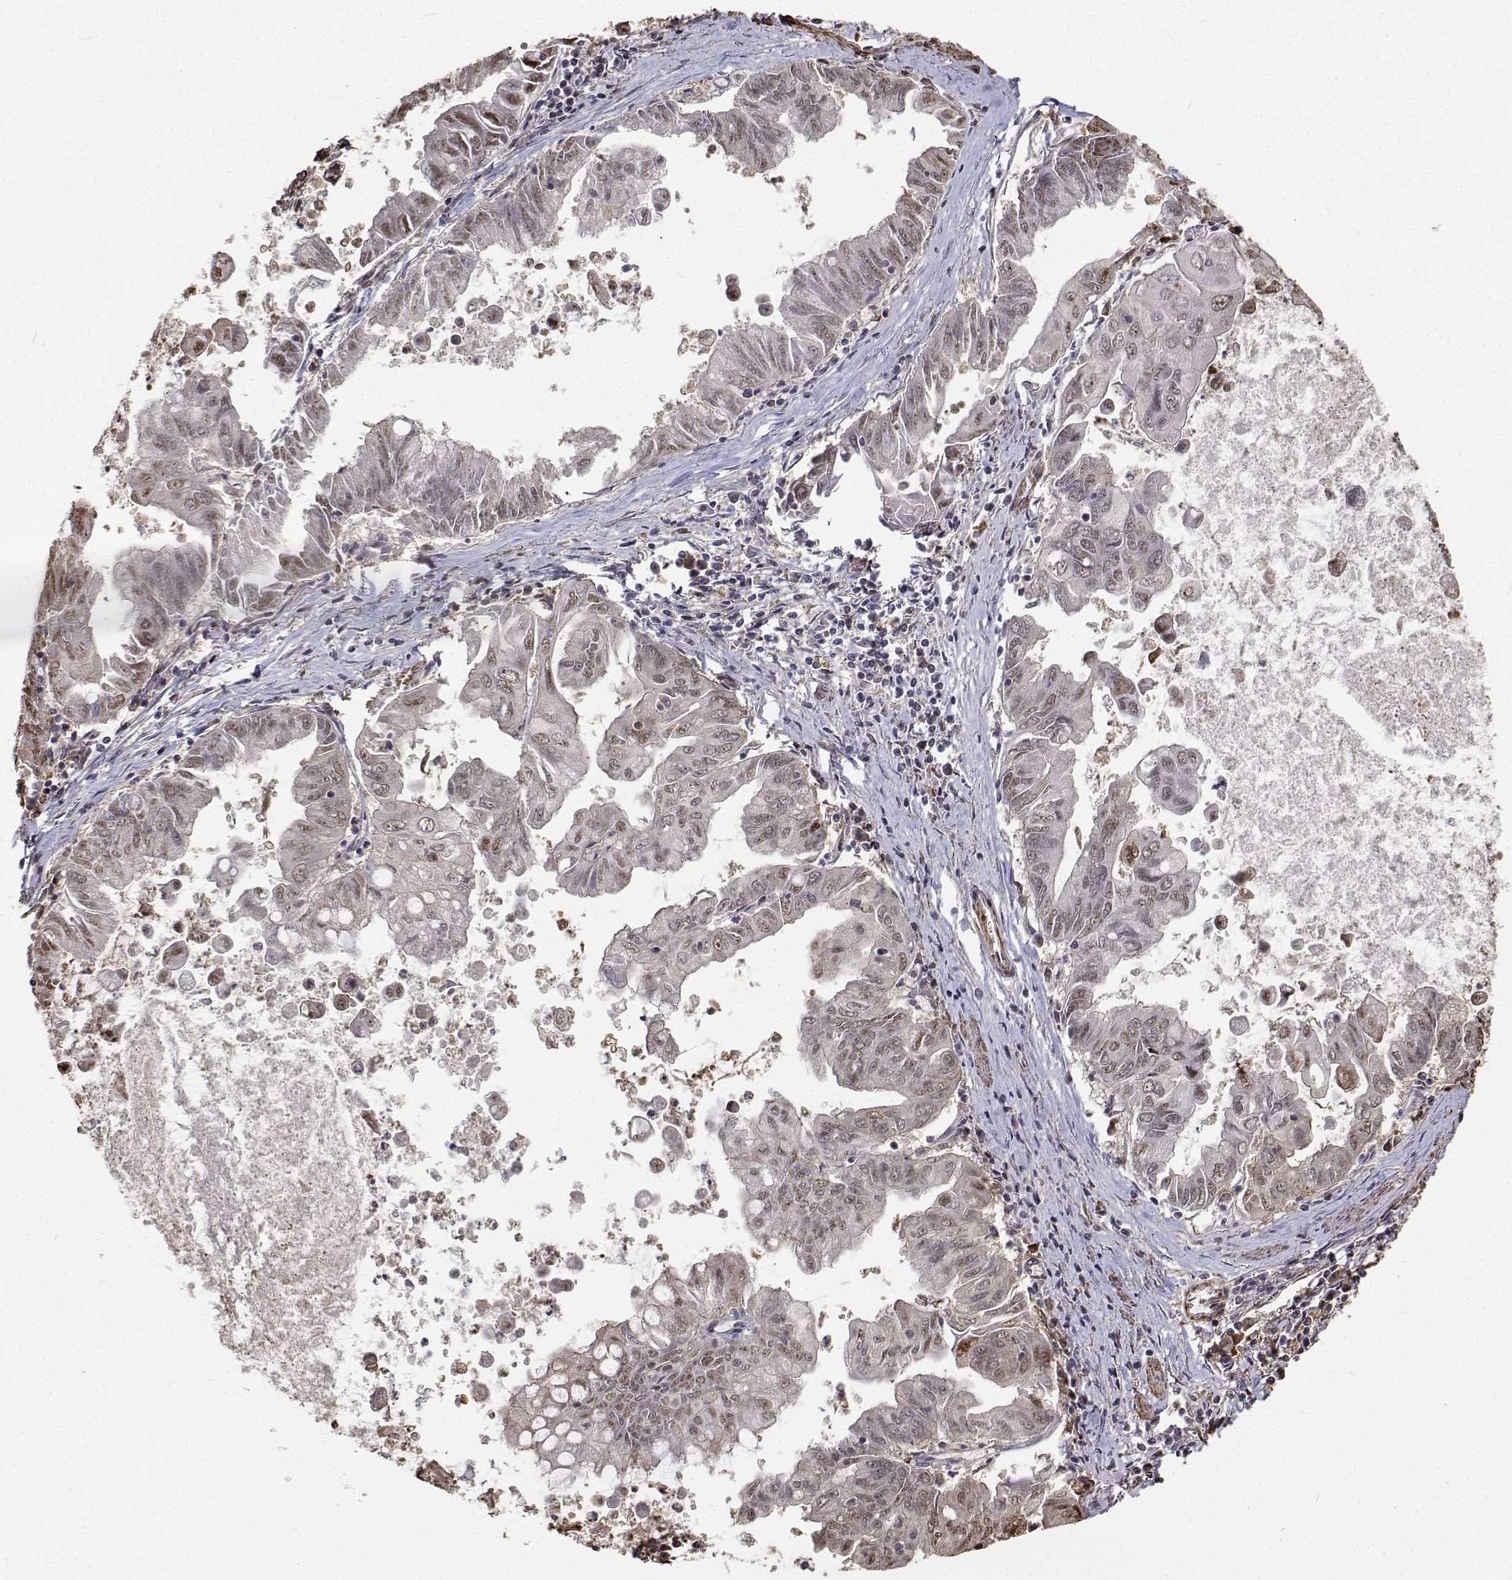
{"staining": {"intensity": "negative", "quantity": "none", "location": "none"}, "tissue": "stomach cancer", "cell_type": "Tumor cells", "image_type": "cancer", "snomed": [{"axis": "morphology", "description": "Adenocarcinoma, NOS"}, {"axis": "topography", "description": "Stomach, upper"}], "caption": "Adenocarcinoma (stomach) was stained to show a protein in brown. There is no significant expression in tumor cells.", "gene": "PCID2", "patient": {"sex": "male", "age": 80}}